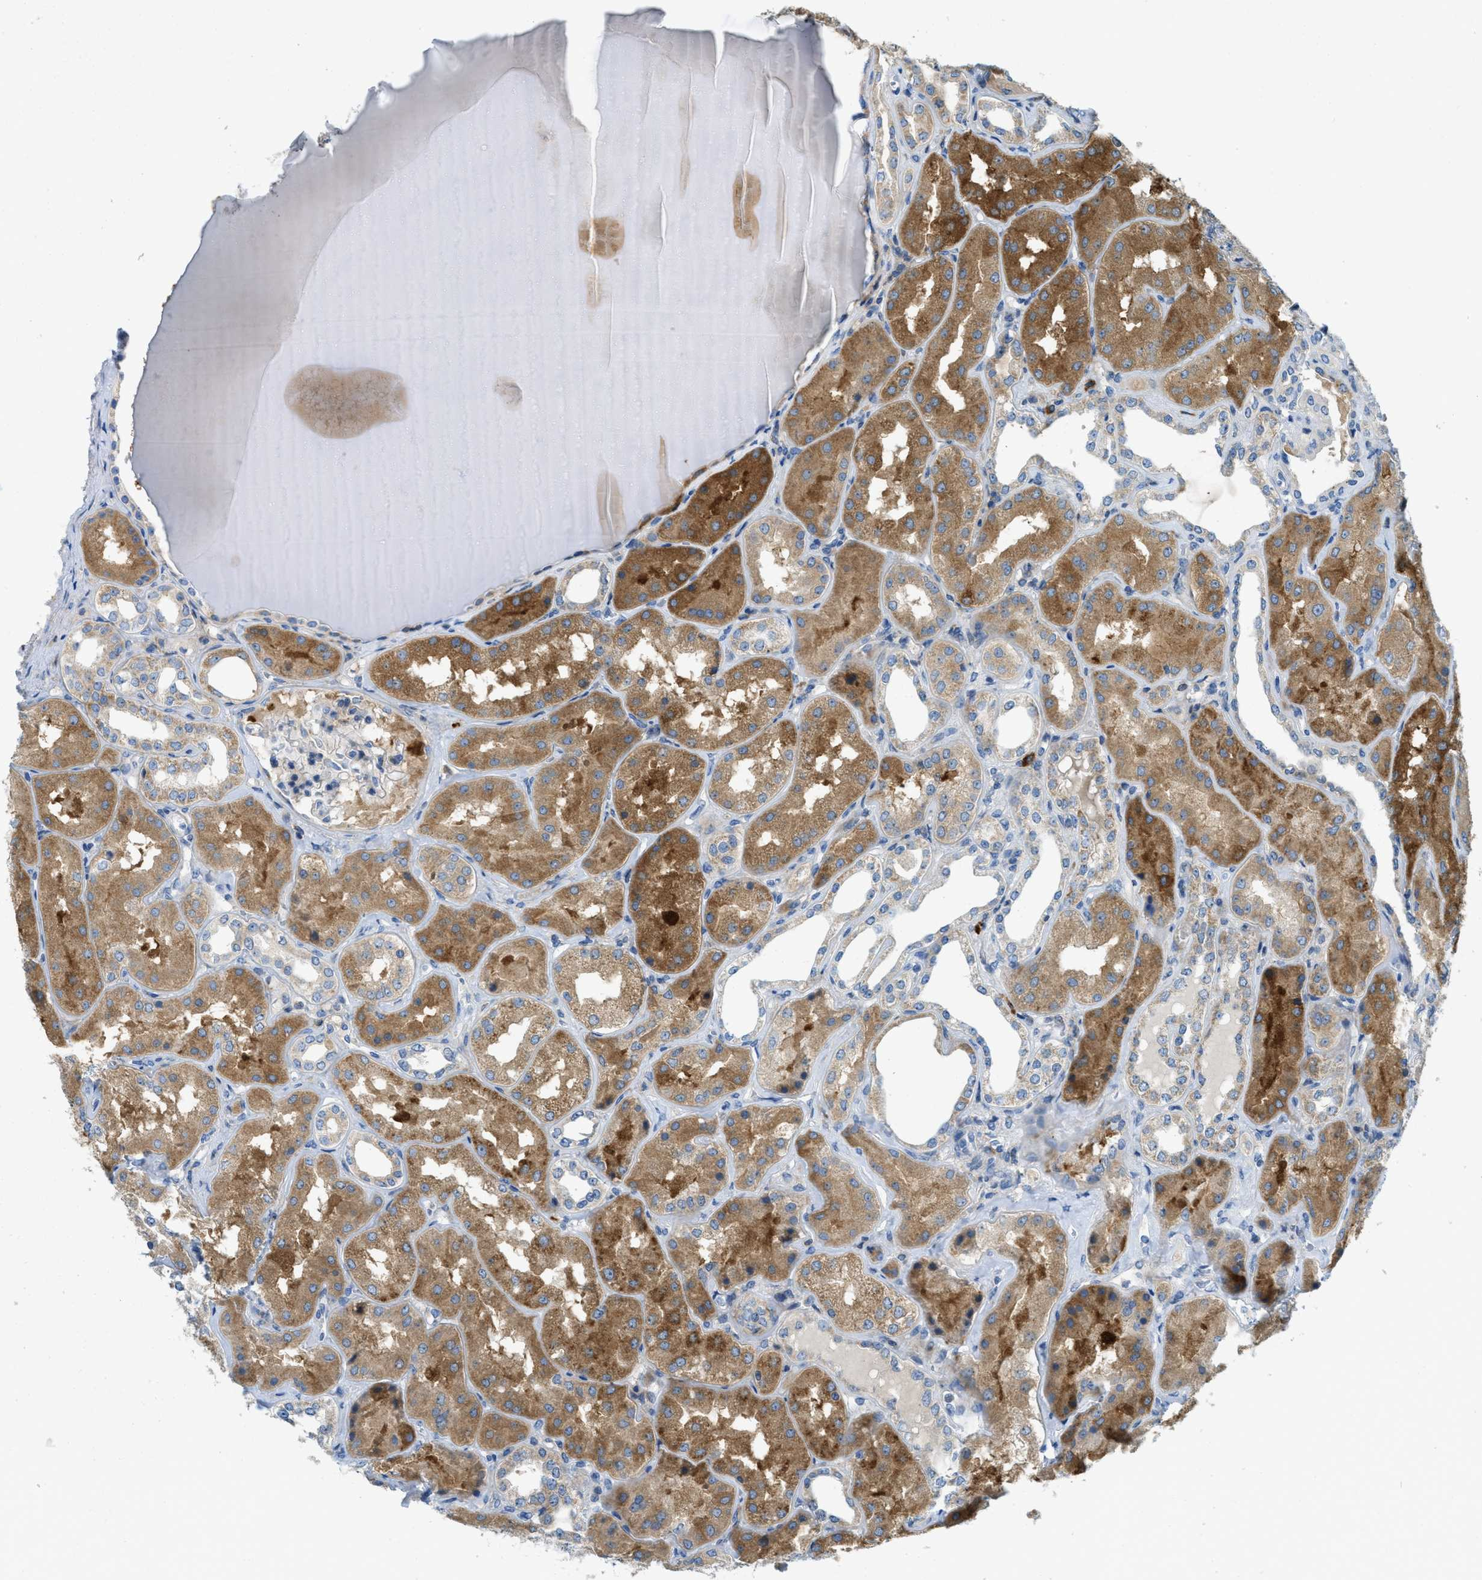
{"staining": {"intensity": "weak", "quantity": "25%-75%", "location": "cytoplasmic/membranous"}, "tissue": "kidney", "cell_type": "Cells in glomeruli", "image_type": "normal", "snomed": [{"axis": "morphology", "description": "Normal tissue, NOS"}, {"axis": "topography", "description": "Kidney"}], "caption": "Protein analysis of unremarkable kidney shows weak cytoplasmic/membranous expression in about 25%-75% of cells in glomeruli.", "gene": "RFFL", "patient": {"sex": "female", "age": 56}}